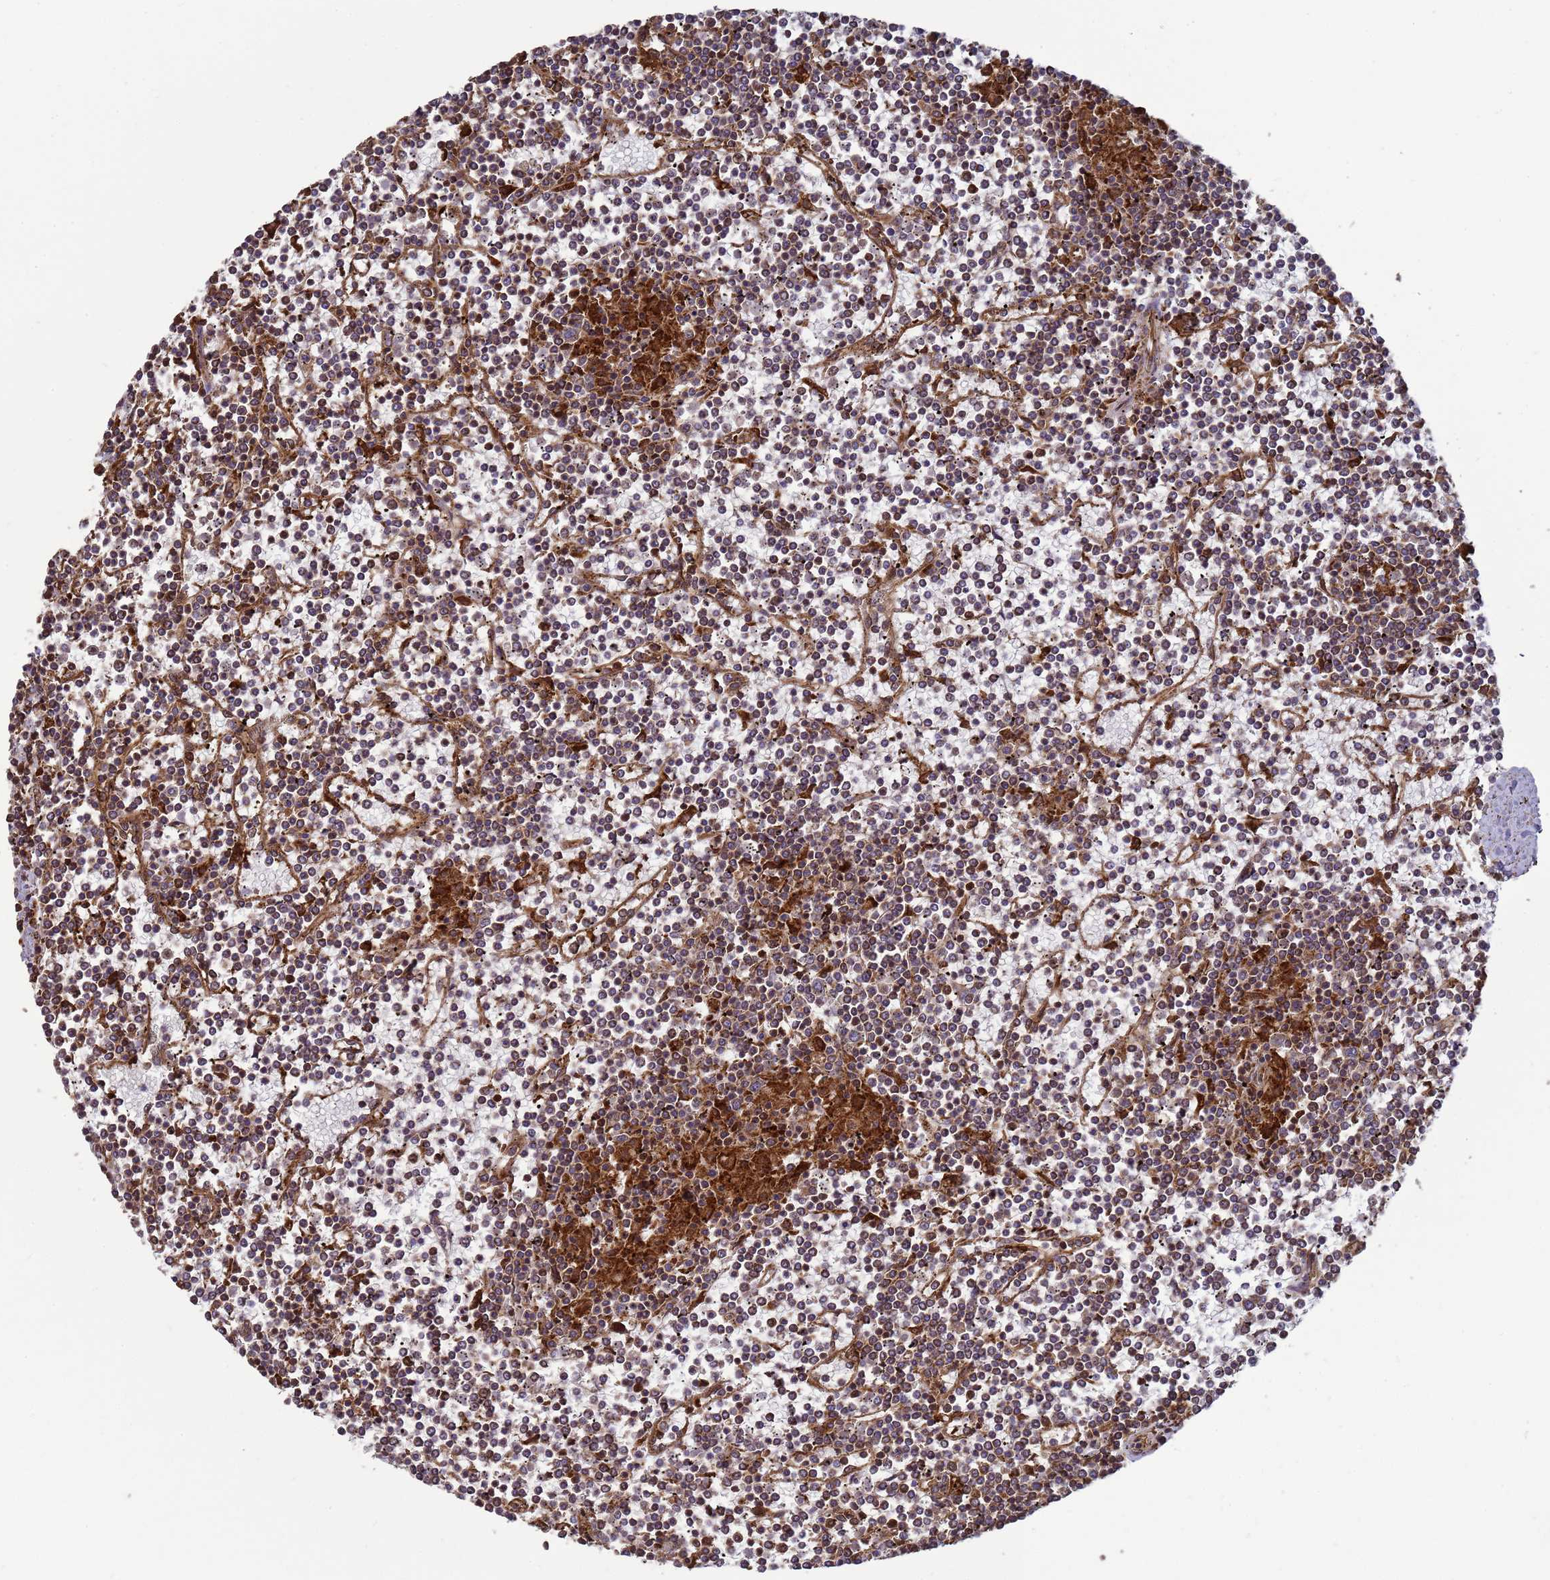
{"staining": {"intensity": "moderate", "quantity": "25%-75%", "location": "cytoplasmic/membranous"}, "tissue": "lymphoma", "cell_type": "Tumor cells", "image_type": "cancer", "snomed": [{"axis": "morphology", "description": "Malignant lymphoma, non-Hodgkin's type, Low grade"}, {"axis": "topography", "description": "Spleen"}], "caption": "High-magnification brightfield microscopy of low-grade malignant lymphoma, non-Hodgkin's type stained with DAB (3,3'-diaminobenzidine) (brown) and counterstained with hematoxylin (blue). tumor cells exhibit moderate cytoplasmic/membranous expression is present in about25%-75% of cells. The staining was performed using DAB to visualize the protein expression in brown, while the nuclei were stained in blue with hematoxylin (Magnification: 20x).", "gene": "CNOT1", "patient": {"sex": "female", "age": 19}}